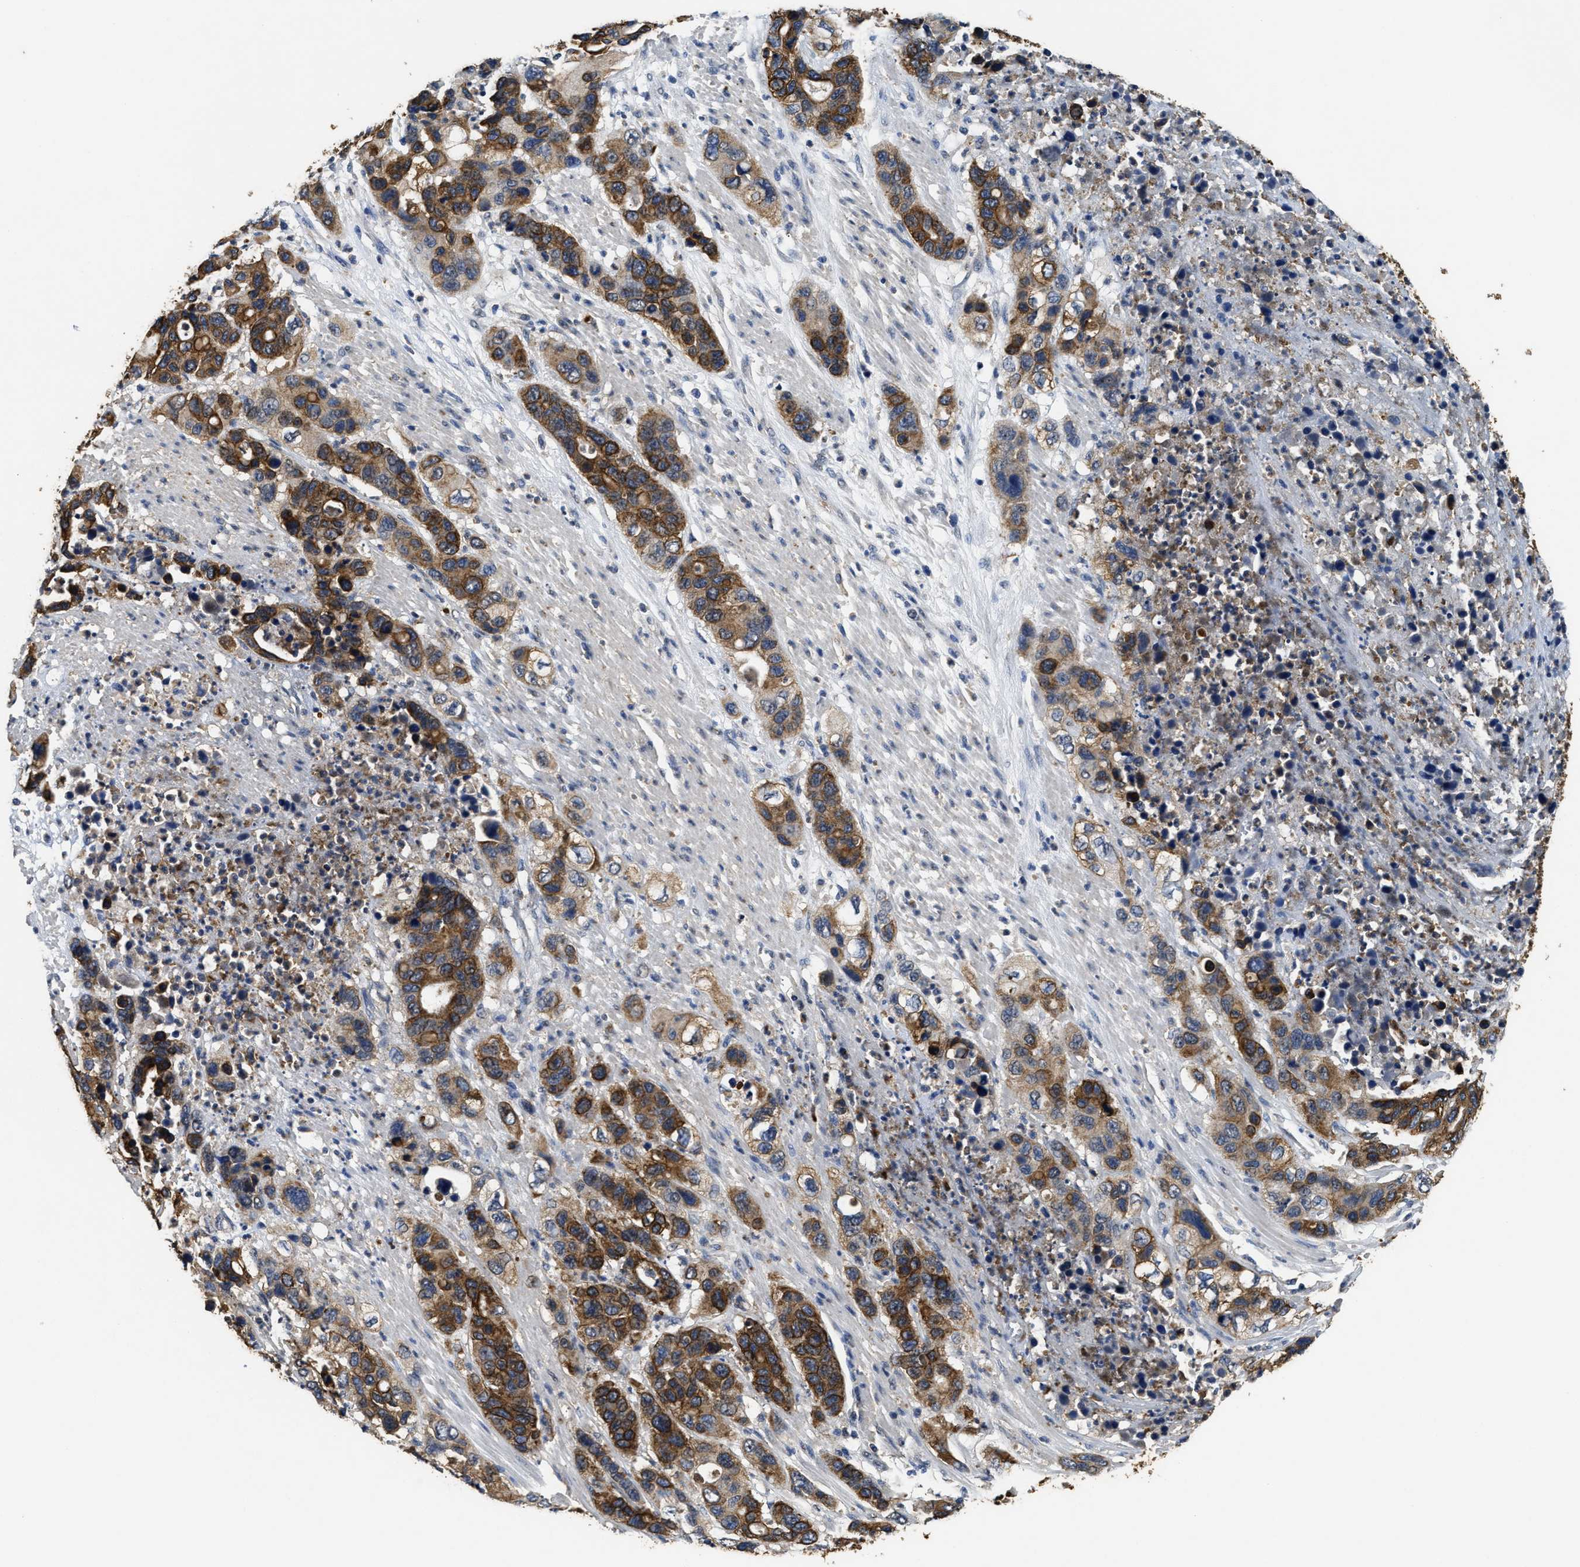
{"staining": {"intensity": "moderate", "quantity": ">75%", "location": "cytoplasmic/membranous"}, "tissue": "pancreatic cancer", "cell_type": "Tumor cells", "image_type": "cancer", "snomed": [{"axis": "morphology", "description": "Adenocarcinoma, NOS"}, {"axis": "topography", "description": "Pancreas"}], "caption": "Adenocarcinoma (pancreatic) stained with a protein marker demonstrates moderate staining in tumor cells.", "gene": "CTNNA1", "patient": {"sex": "female", "age": 71}}